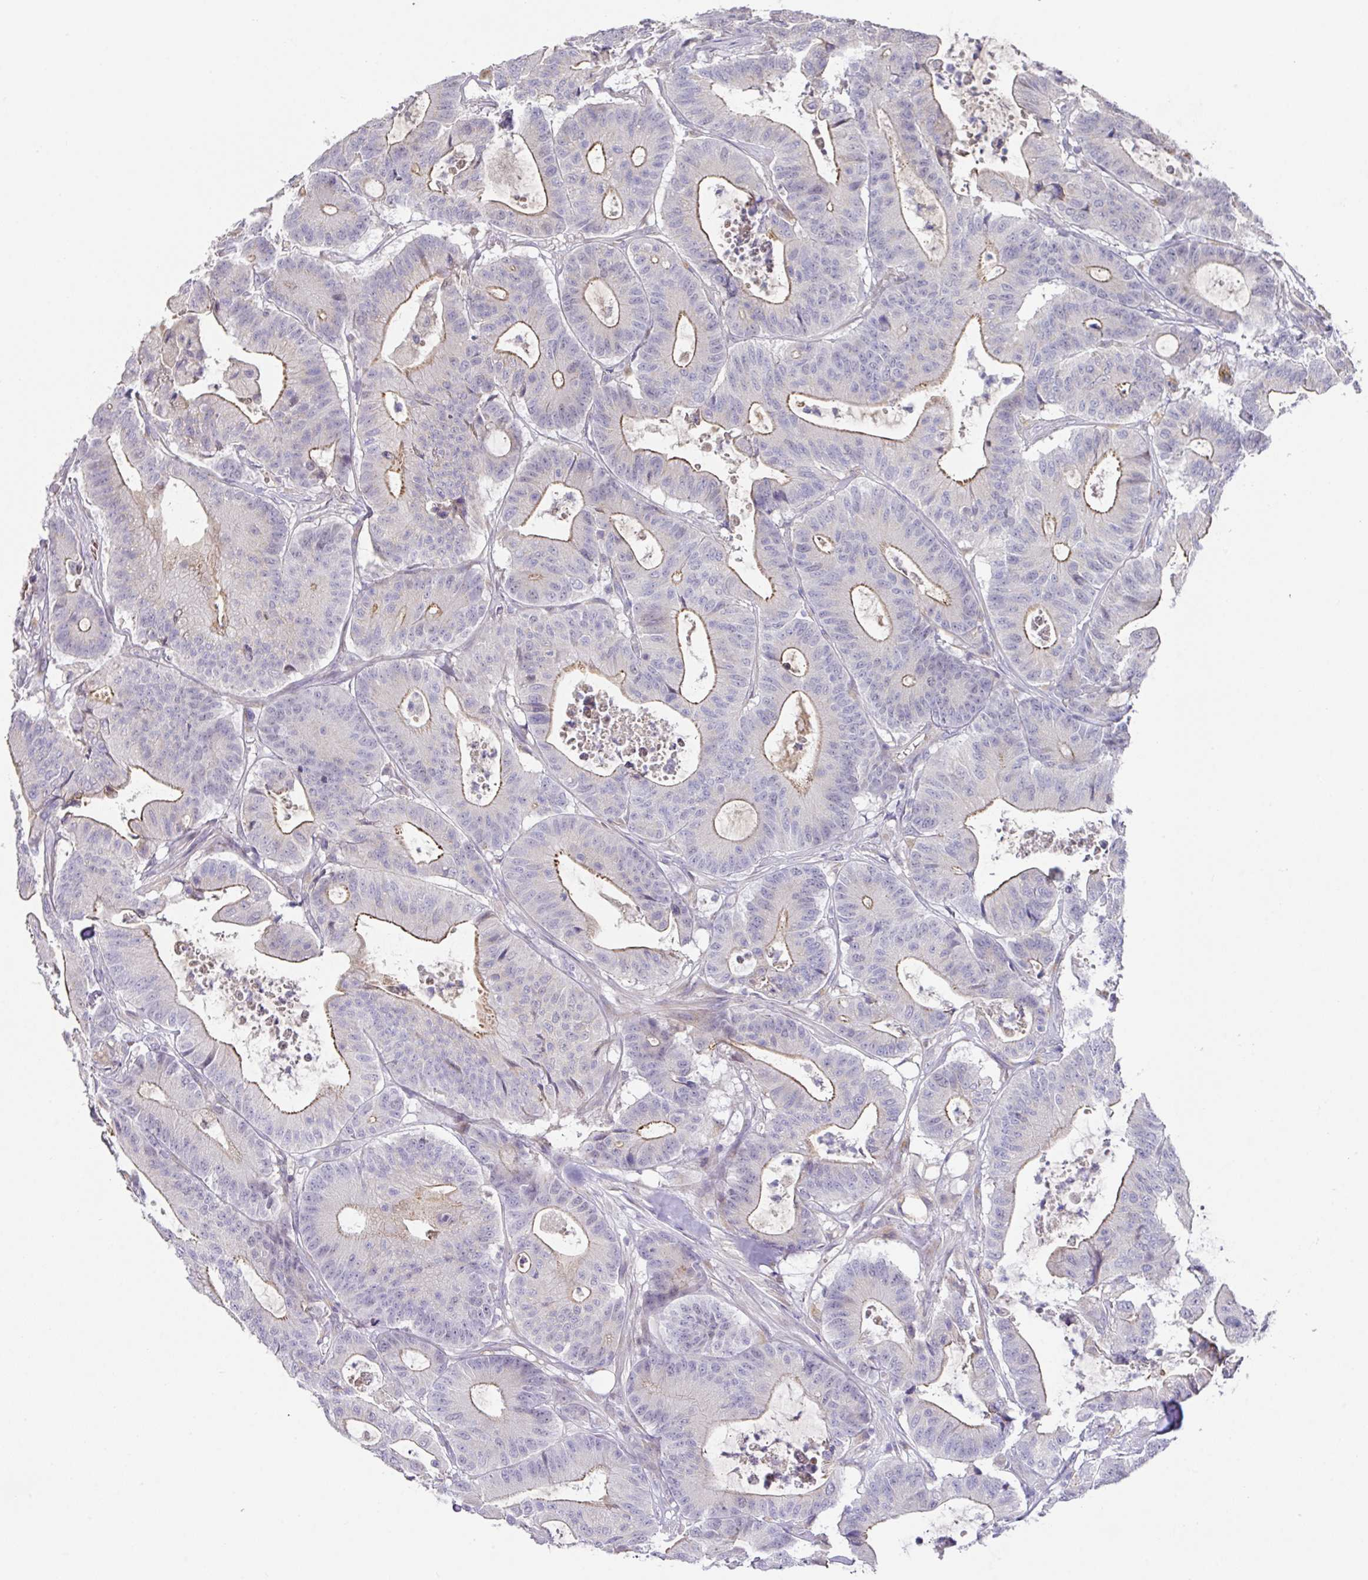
{"staining": {"intensity": "weak", "quantity": "<25%", "location": "cytoplasmic/membranous"}, "tissue": "colorectal cancer", "cell_type": "Tumor cells", "image_type": "cancer", "snomed": [{"axis": "morphology", "description": "Adenocarcinoma, NOS"}, {"axis": "topography", "description": "Colon"}], "caption": "Tumor cells show no significant staining in adenocarcinoma (colorectal).", "gene": "TARM1", "patient": {"sex": "female", "age": 84}}